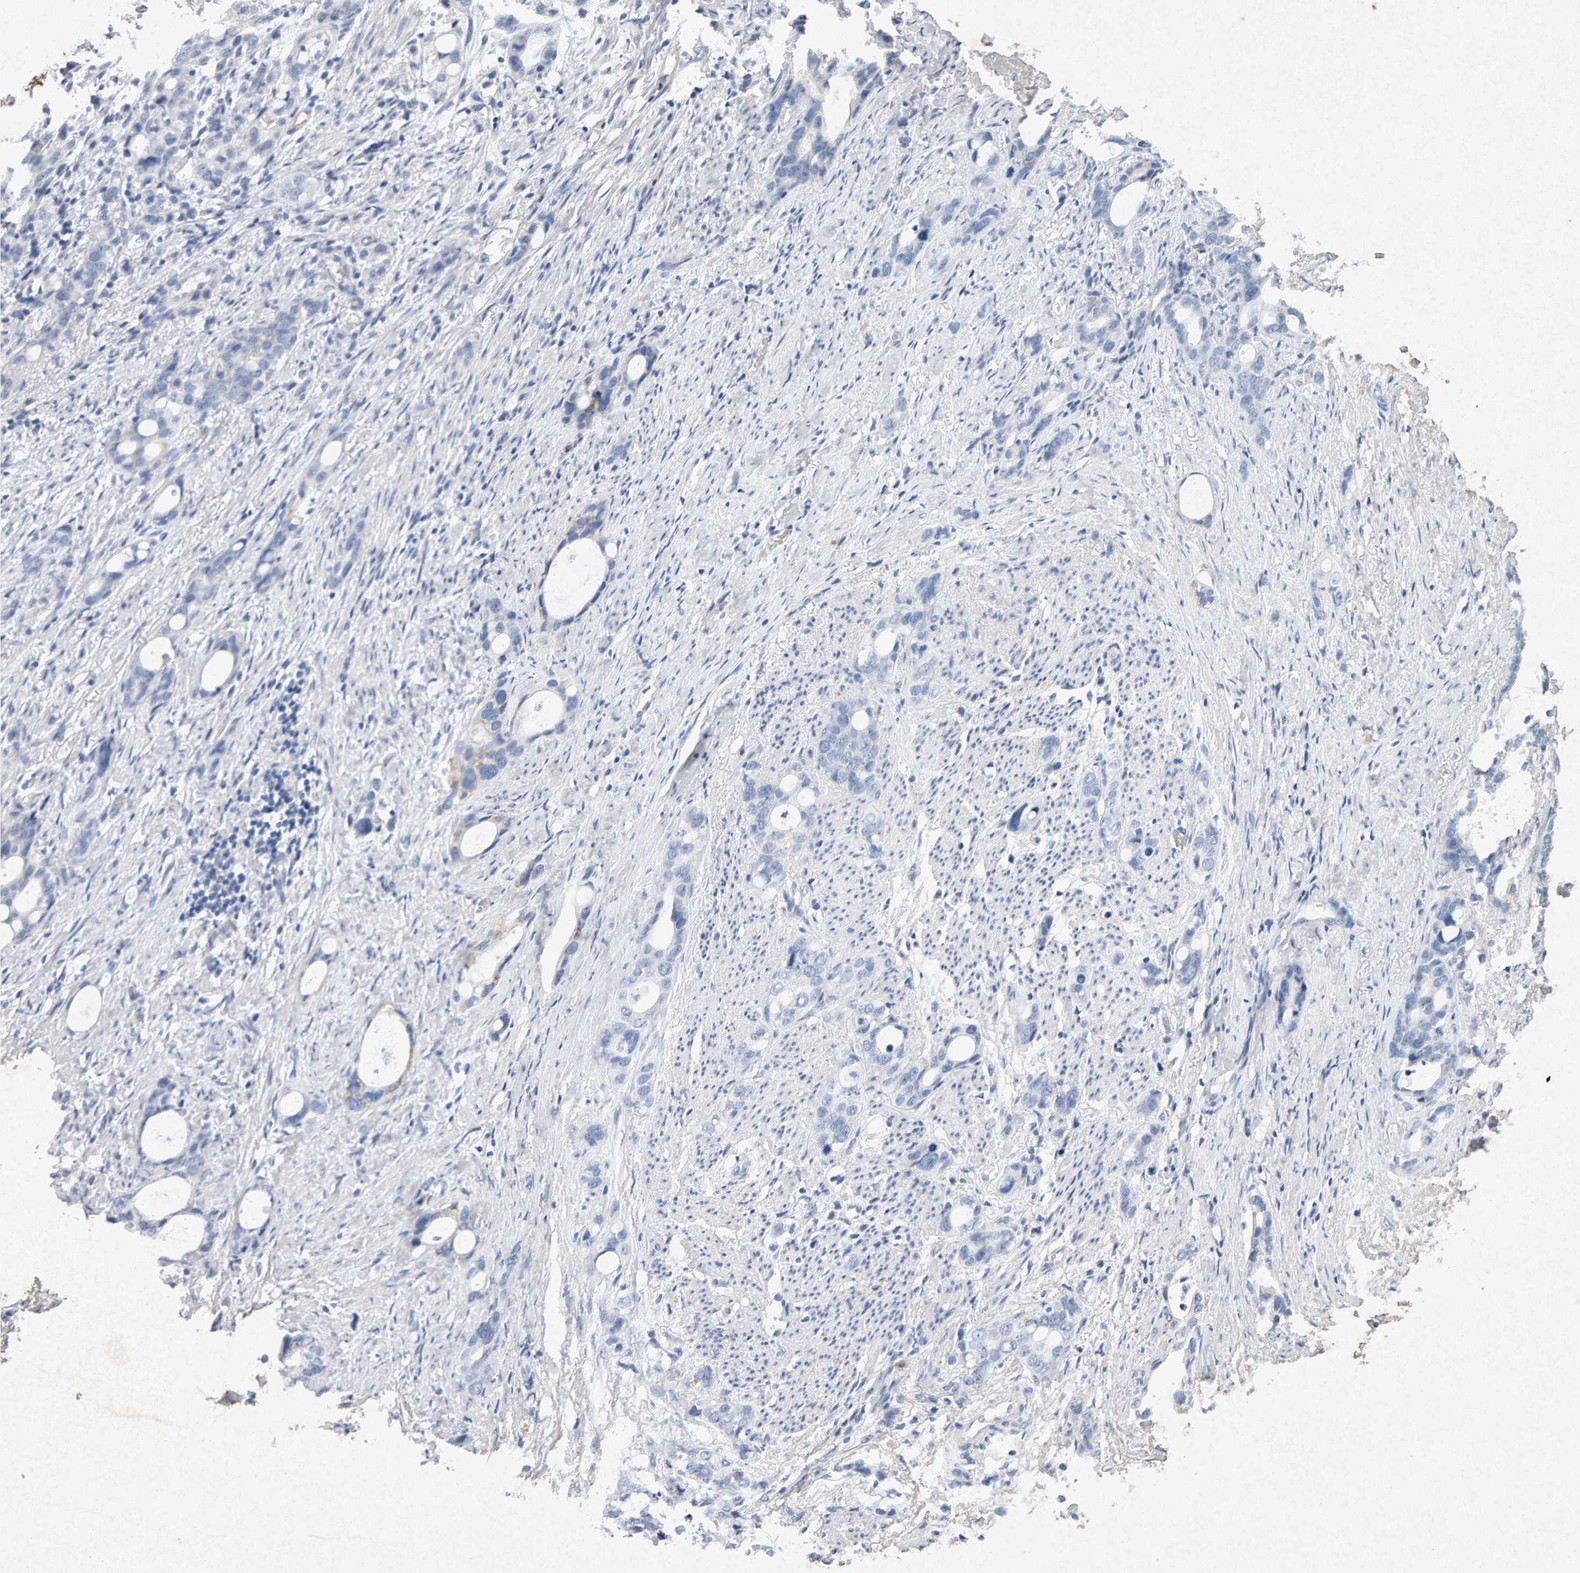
{"staining": {"intensity": "negative", "quantity": "none", "location": "none"}, "tissue": "stomach cancer", "cell_type": "Tumor cells", "image_type": "cancer", "snomed": [{"axis": "morphology", "description": "Adenocarcinoma, NOS"}, {"axis": "topography", "description": "Stomach"}], "caption": "This is an IHC histopathology image of stomach cancer. There is no staining in tumor cells.", "gene": "PTPRM", "patient": {"sex": "female", "age": 75}}